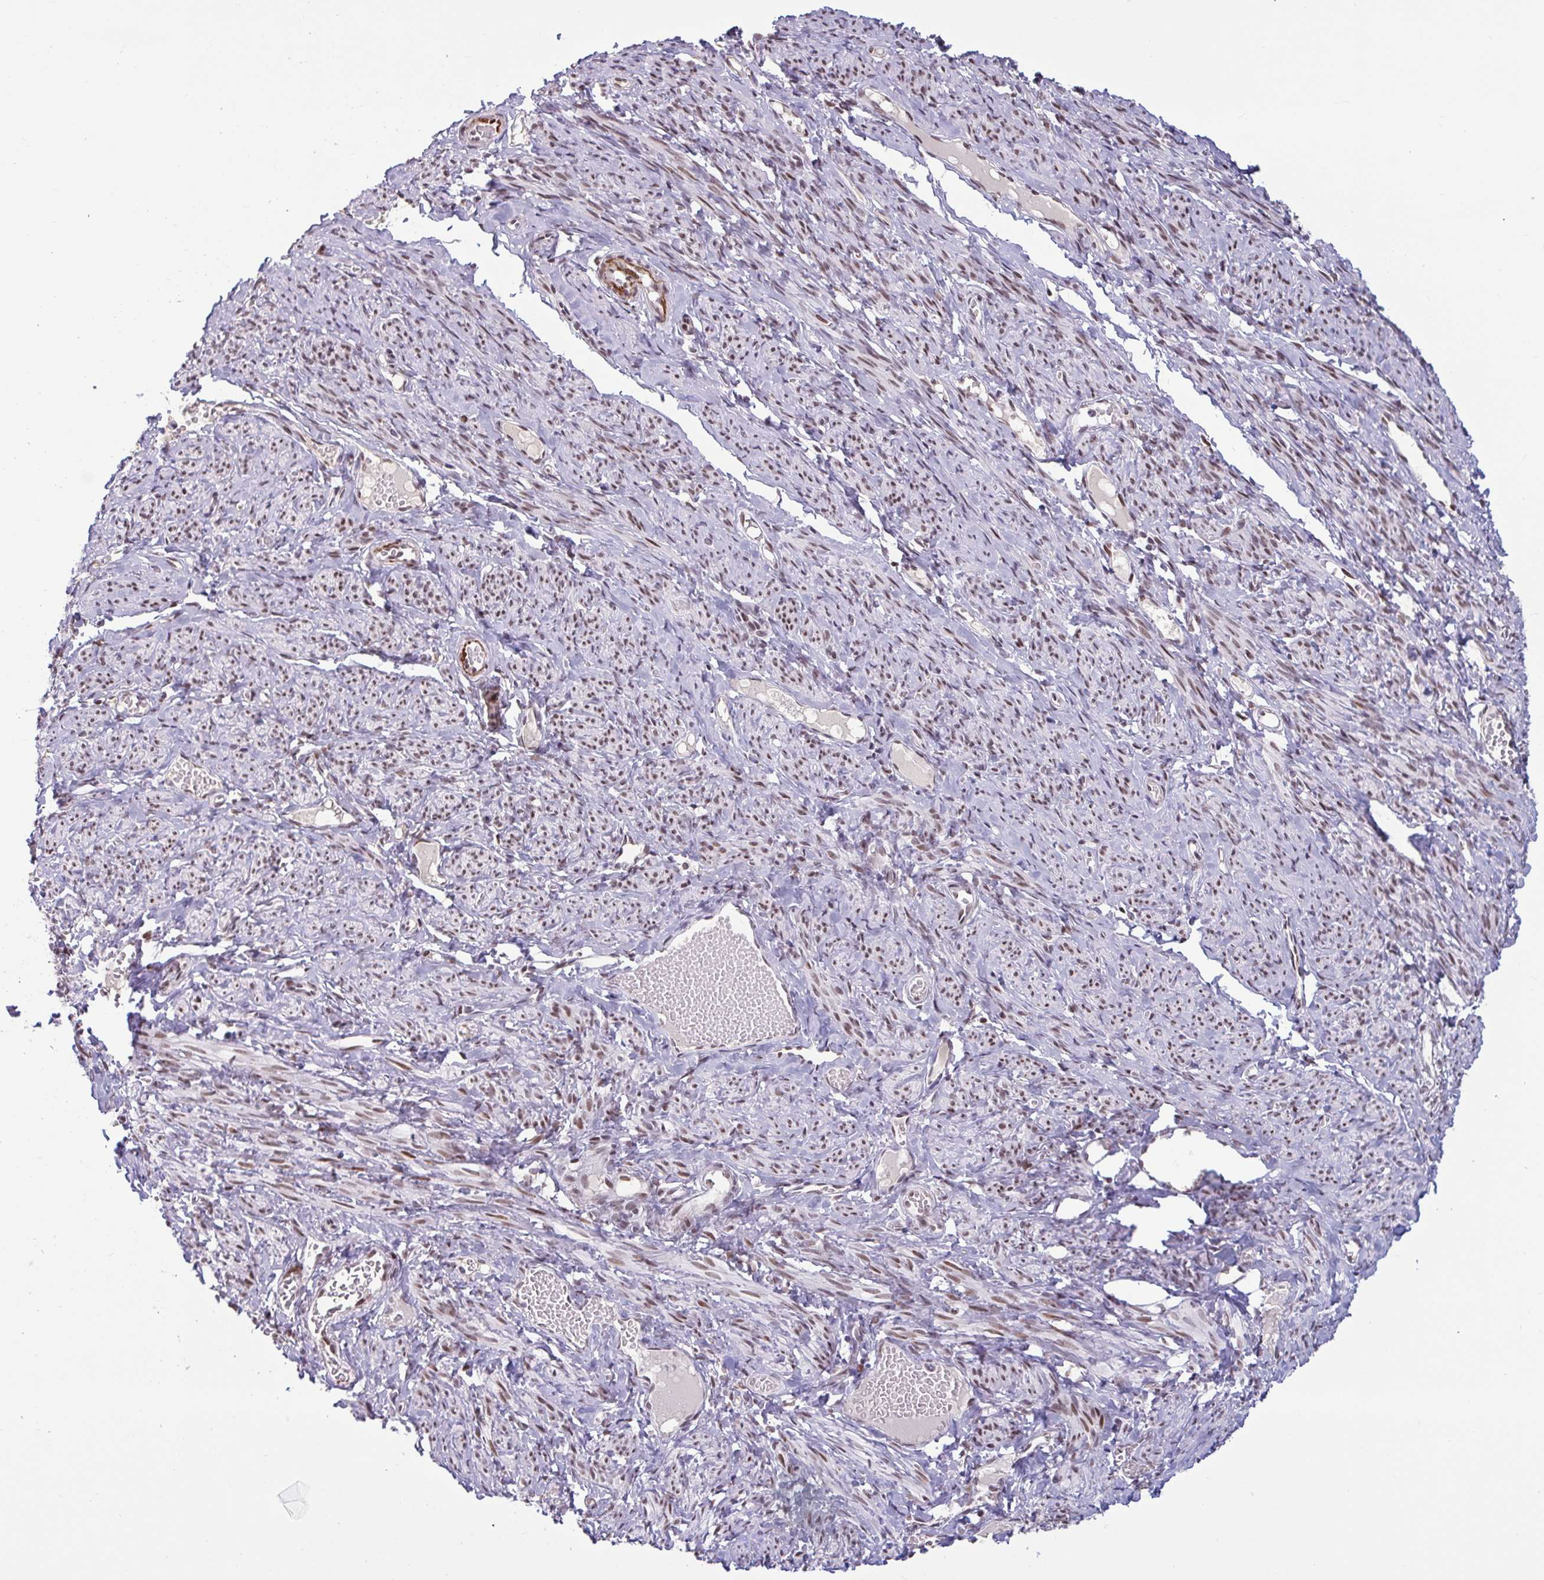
{"staining": {"intensity": "moderate", "quantity": ">75%", "location": "nuclear"}, "tissue": "smooth muscle", "cell_type": "Smooth muscle cells", "image_type": "normal", "snomed": [{"axis": "morphology", "description": "Normal tissue, NOS"}, {"axis": "topography", "description": "Smooth muscle"}], "caption": "This photomicrograph exhibits IHC staining of benign smooth muscle, with medium moderate nuclear positivity in approximately >75% of smooth muscle cells.", "gene": "CBFA2T2", "patient": {"sex": "female", "age": 65}}